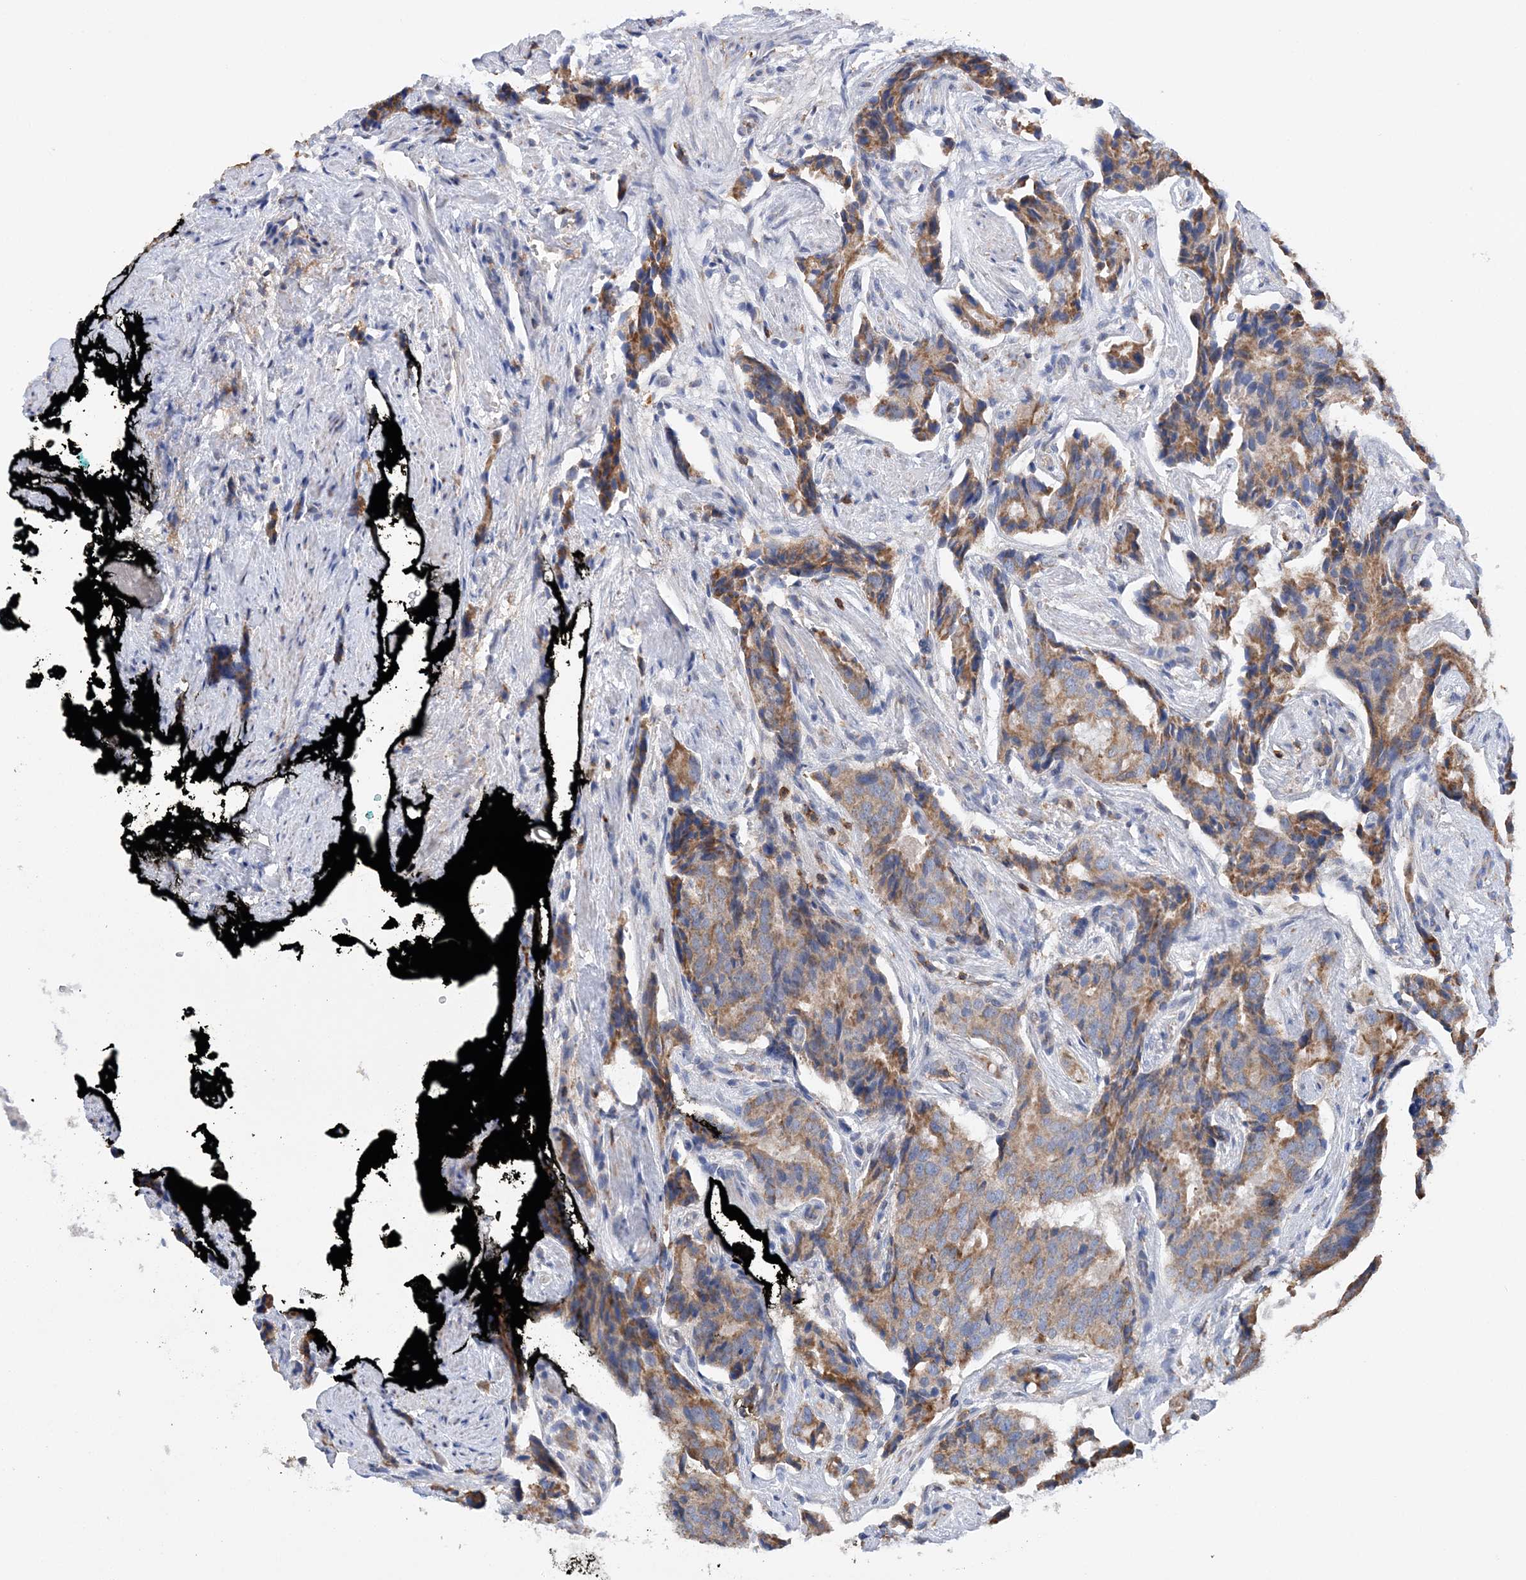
{"staining": {"intensity": "moderate", "quantity": ">75%", "location": "cytoplasmic/membranous"}, "tissue": "prostate cancer", "cell_type": "Tumor cells", "image_type": "cancer", "snomed": [{"axis": "morphology", "description": "Adenocarcinoma, High grade"}, {"axis": "topography", "description": "Prostate"}], "caption": "A brown stain shows moderate cytoplasmic/membranous positivity of a protein in high-grade adenocarcinoma (prostate) tumor cells.", "gene": "TTC32", "patient": {"sex": "male", "age": 58}}